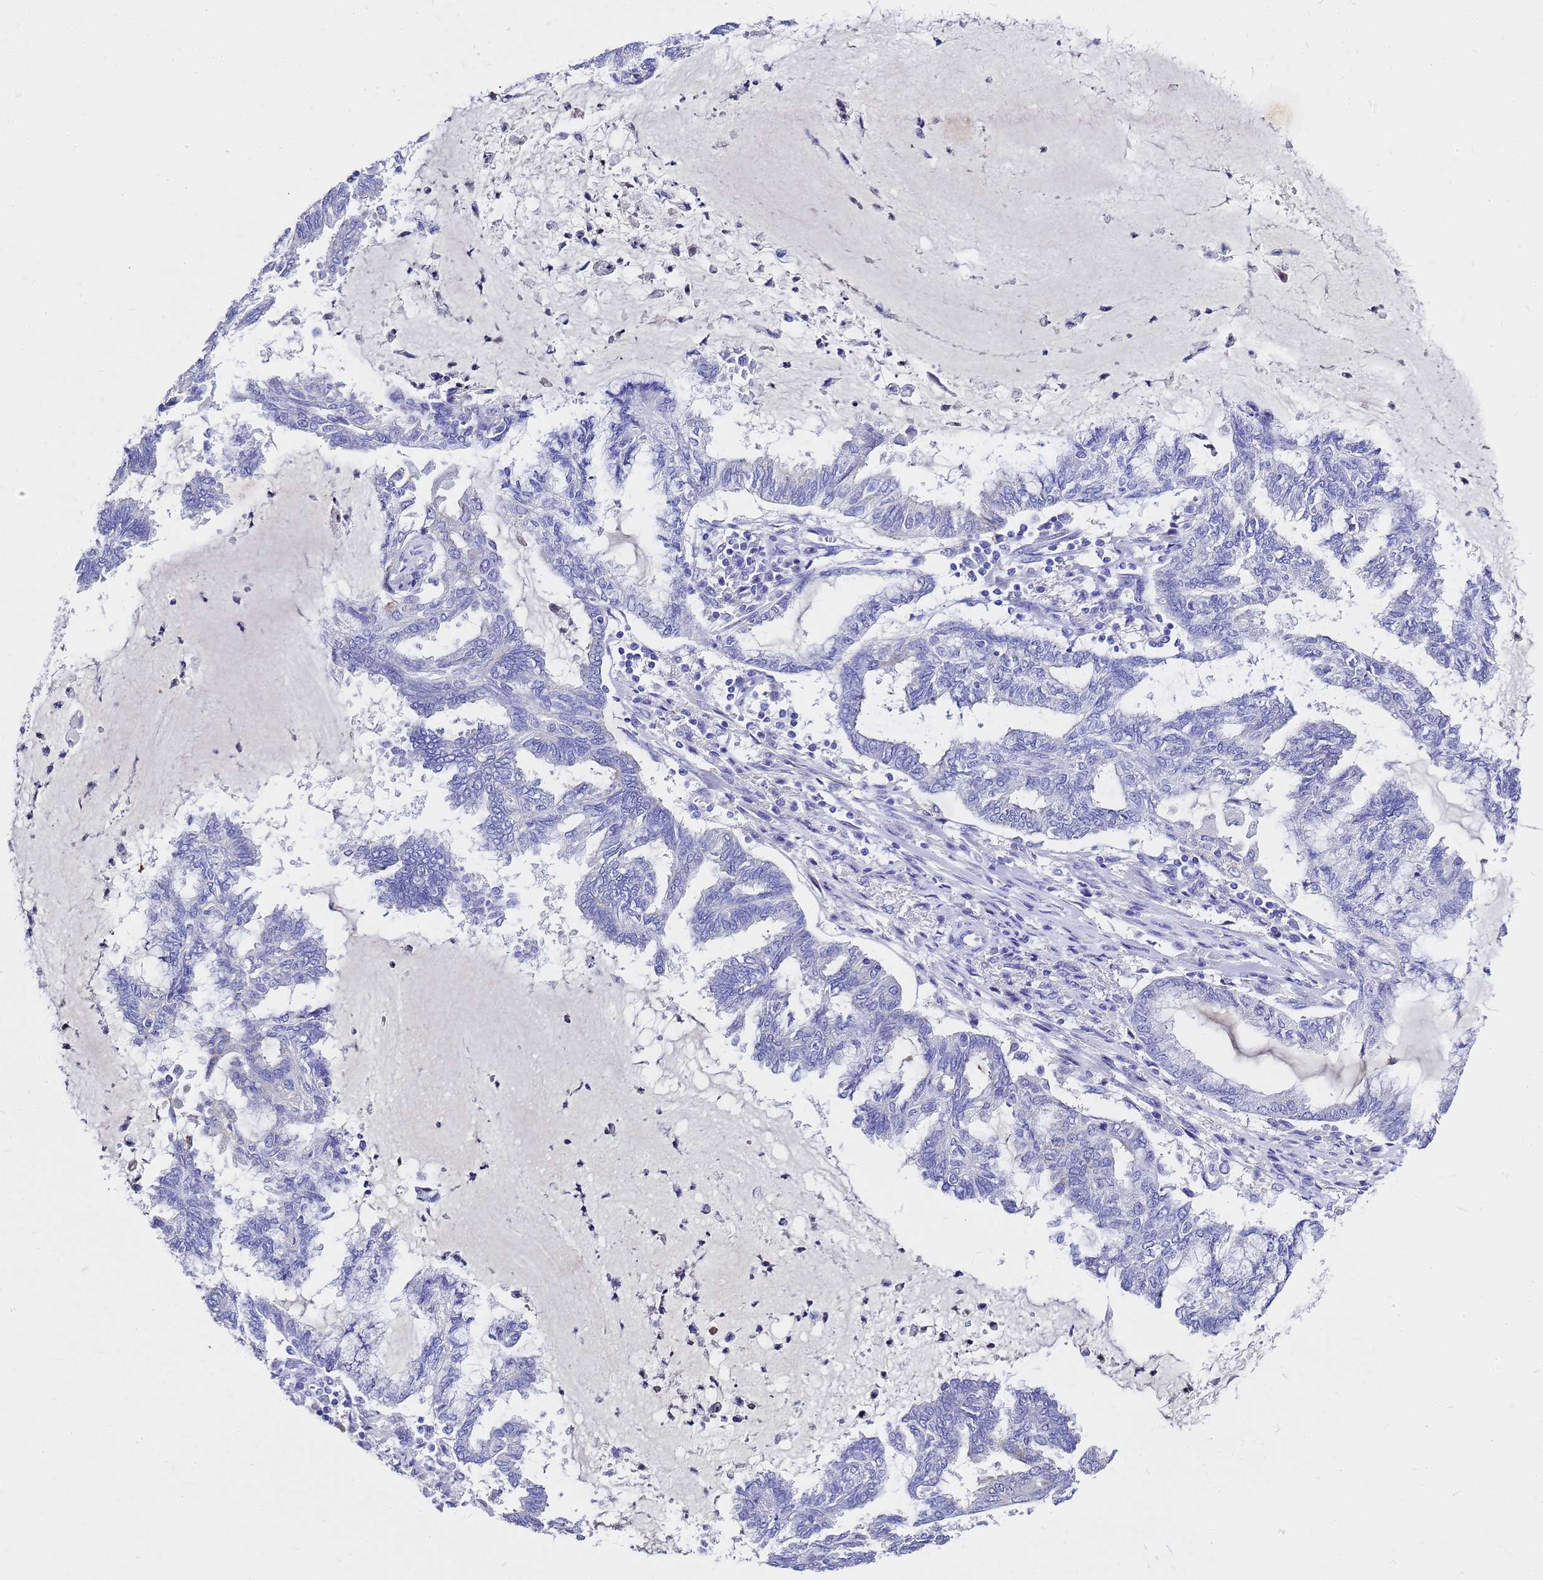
{"staining": {"intensity": "negative", "quantity": "none", "location": "none"}, "tissue": "endometrial cancer", "cell_type": "Tumor cells", "image_type": "cancer", "snomed": [{"axis": "morphology", "description": "Adenocarcinoma, NOS"}, {"axis": "topography", "description": "Endometrium"}], "caption": "Endometrial cancer was stained to show a protein in brown. There is no significant positivity in tumor cells.", "gene": "OR52E2", "patient": {"sex": "female", "age": 86}}